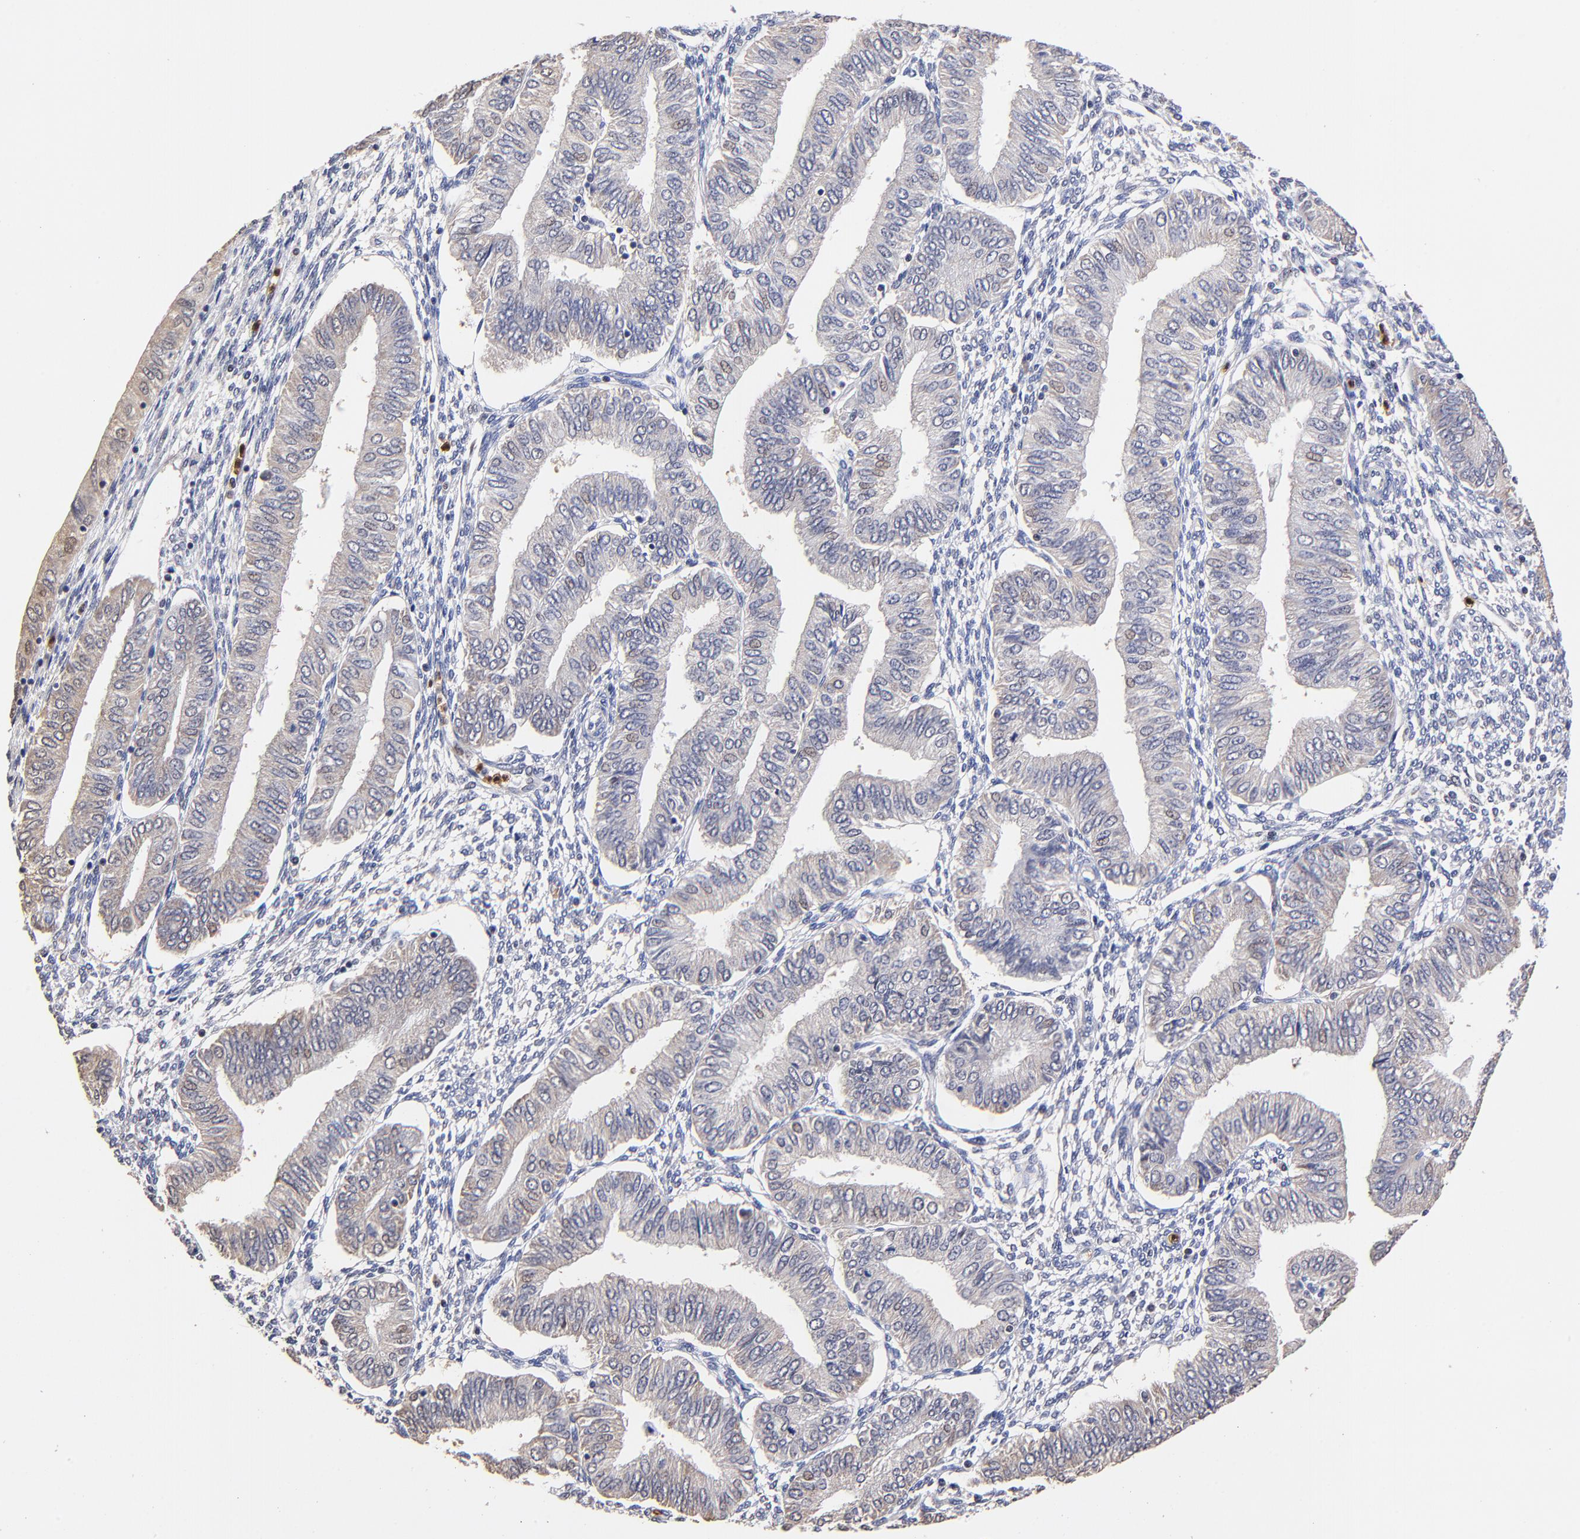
{"staining": {"intensity": "weak", "quantity": "<25%", "location": "nuclear"}, "tissue": "endometrial cancer", "cell_type": "Tumor cells", "image_type": "cancer", "snomed": [{"axis": "morphology", "description": "Adenocarcinoma, NOS"}, {"axis": "topography", "description": "Endometrium"}], "caption": "Endometrial cancer (adenocarcinoma) was stained to show a protein in brown. There is no significant staining in tumor cells.", "gene": "BBOF1", "patient": {"sex": "female", "age": 51}}